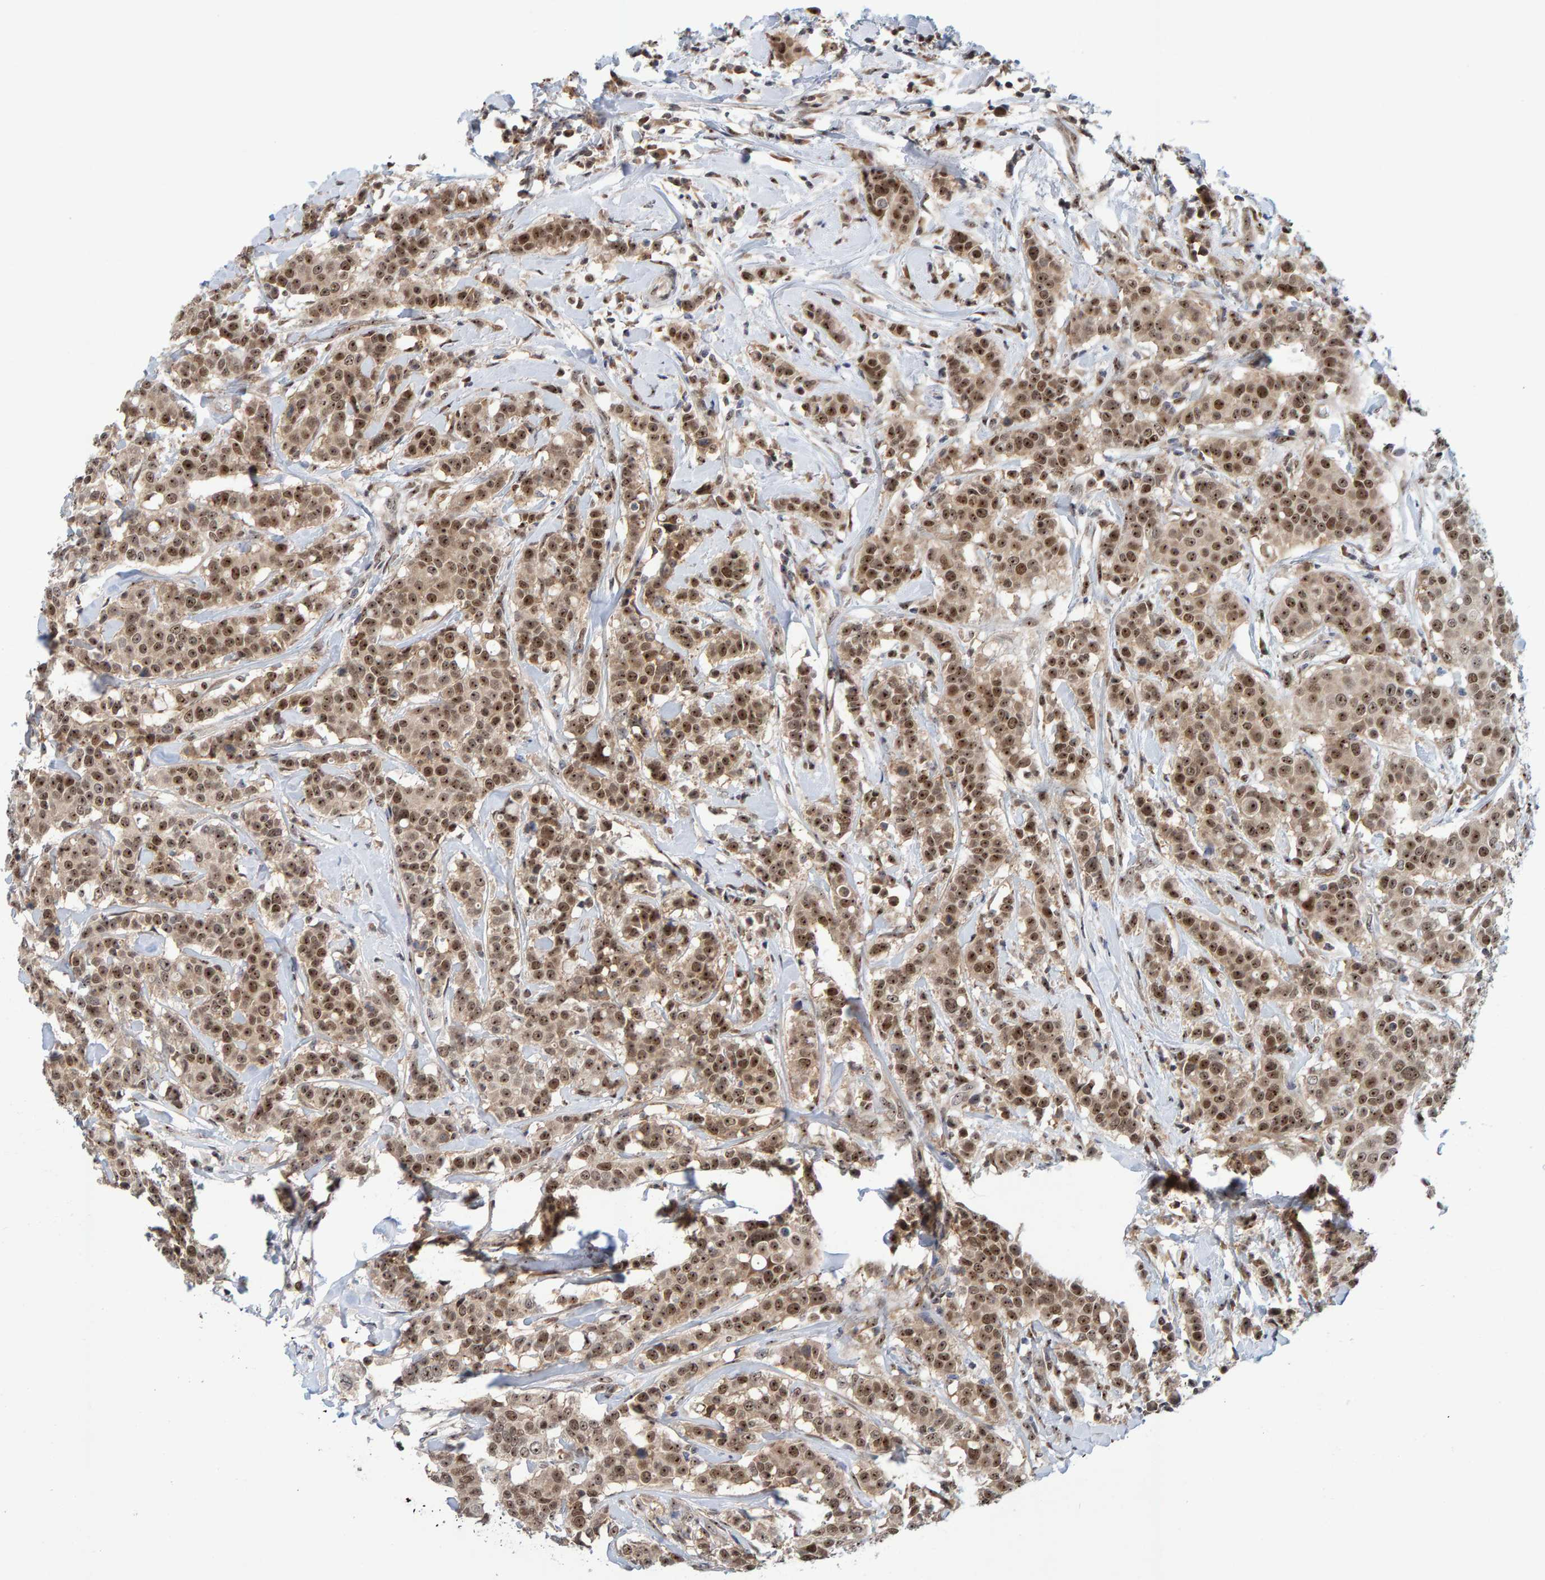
{"staining": {"intensity": "moderate", "quantity": ">75%", "location": "nuclear"}, "tissue": "breast cancer", "cell_type": "Tumor cells", "image_type": "cancer", "snomed": [{"axis": "morphology", "description": "Duct carcinoma"}, {"axis": "topography", "description": "Breast"}], "caption": "Brown immunohistochemical staining in breast infiltrating ductal carcinoma demonstrates moderate nuclear positivity in about >75% of tumor cells.", "gene": "POLR1E", "patient": {"sex": "female", "age": 27}}